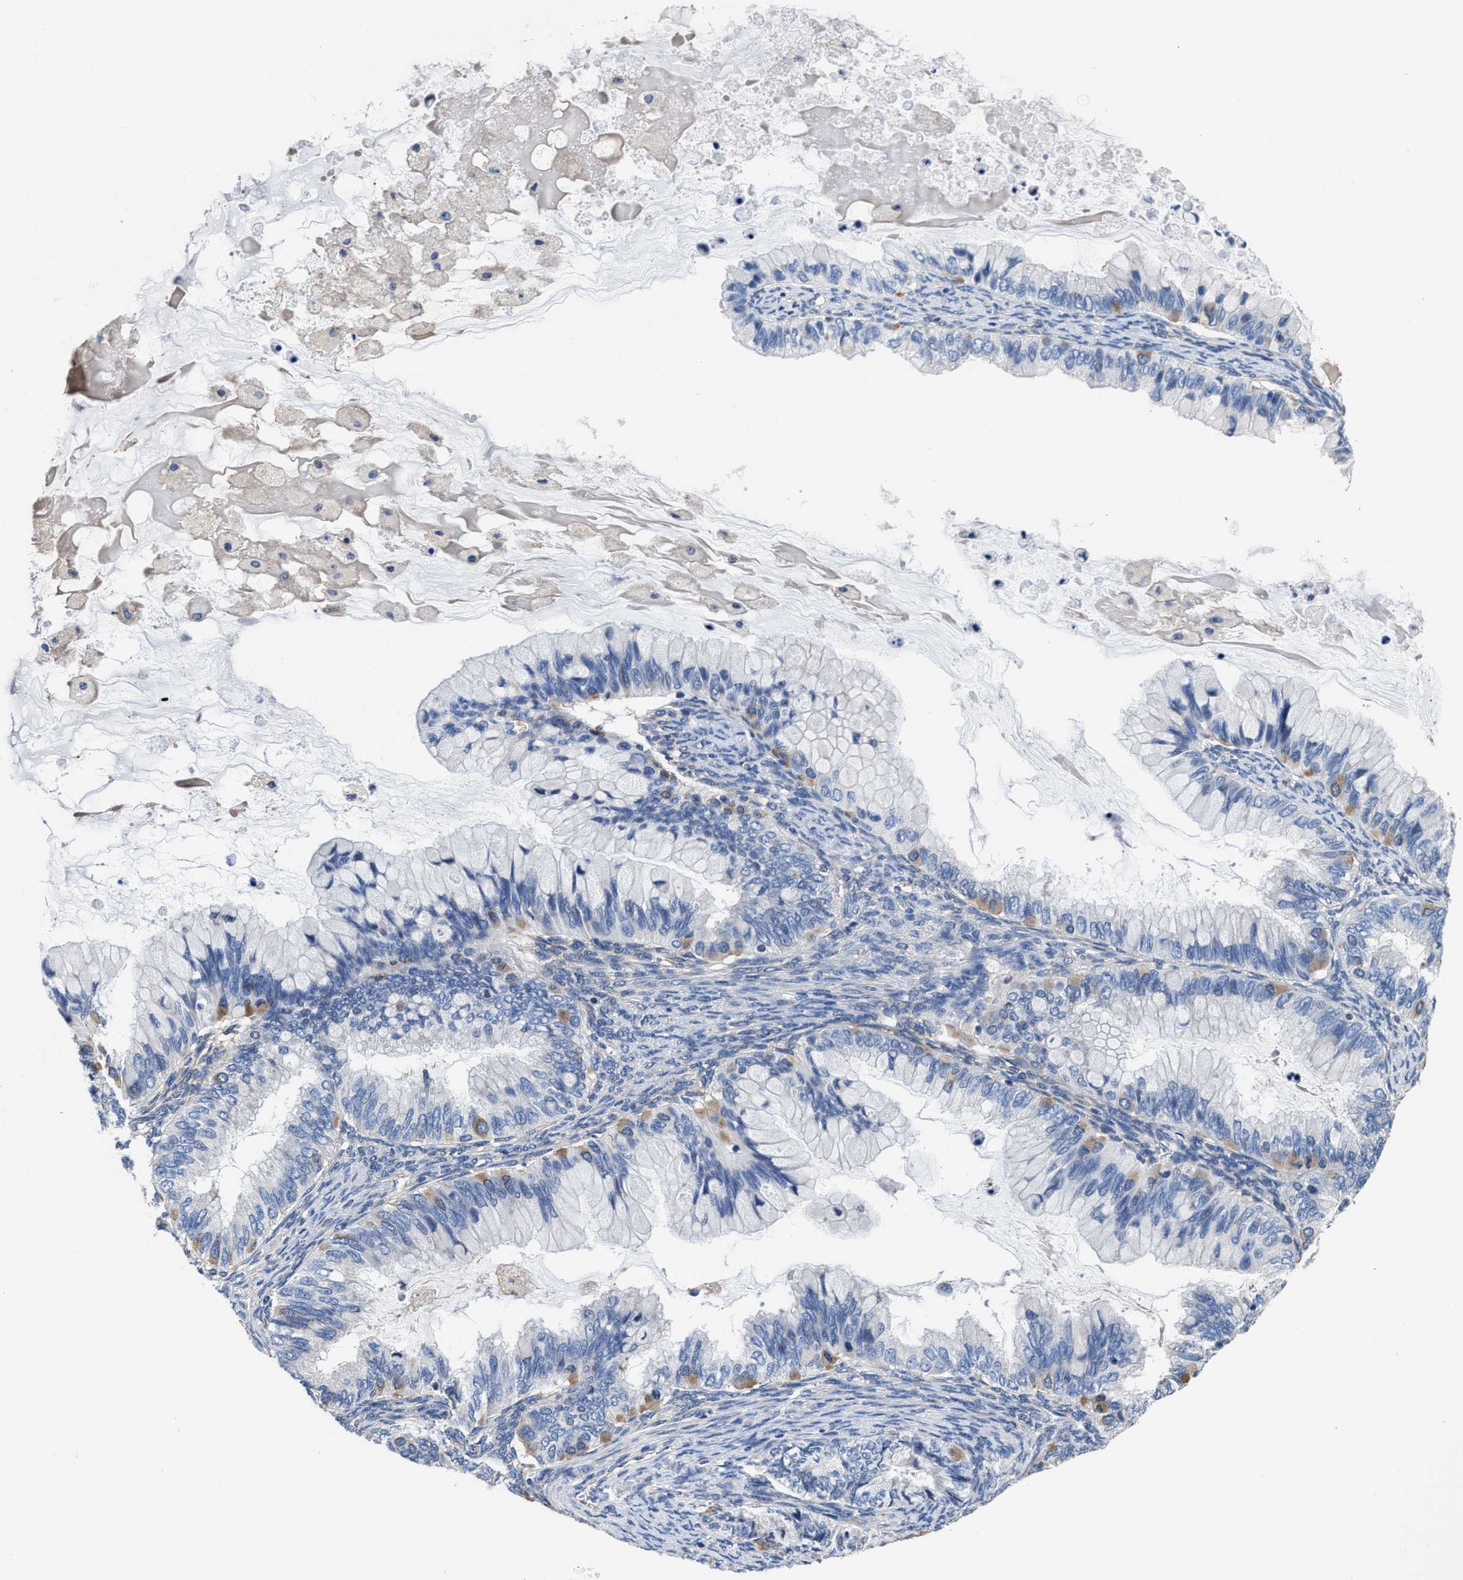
{"staining": {"intensity": "weak", "quantity": "<25%", "location": "cytoplasmic/membranous"}, "tissue": "ovarian cancer", "cell_type": "Tumor cells", "image_type": "cancer", "snomed": [{"axis": "morphology", "description": "Cystadenocarcinoma, mucinous, NOS"}, {"axis": "topography", "description": "Ovary"}], "caption": "Immunohistochemistry of ovarian cancer (mucinous cystadenocarcinoma) displays no expression in tumor cells.", "gene": "SRPK2", "patient": {"sex": "female", "age": 80}}